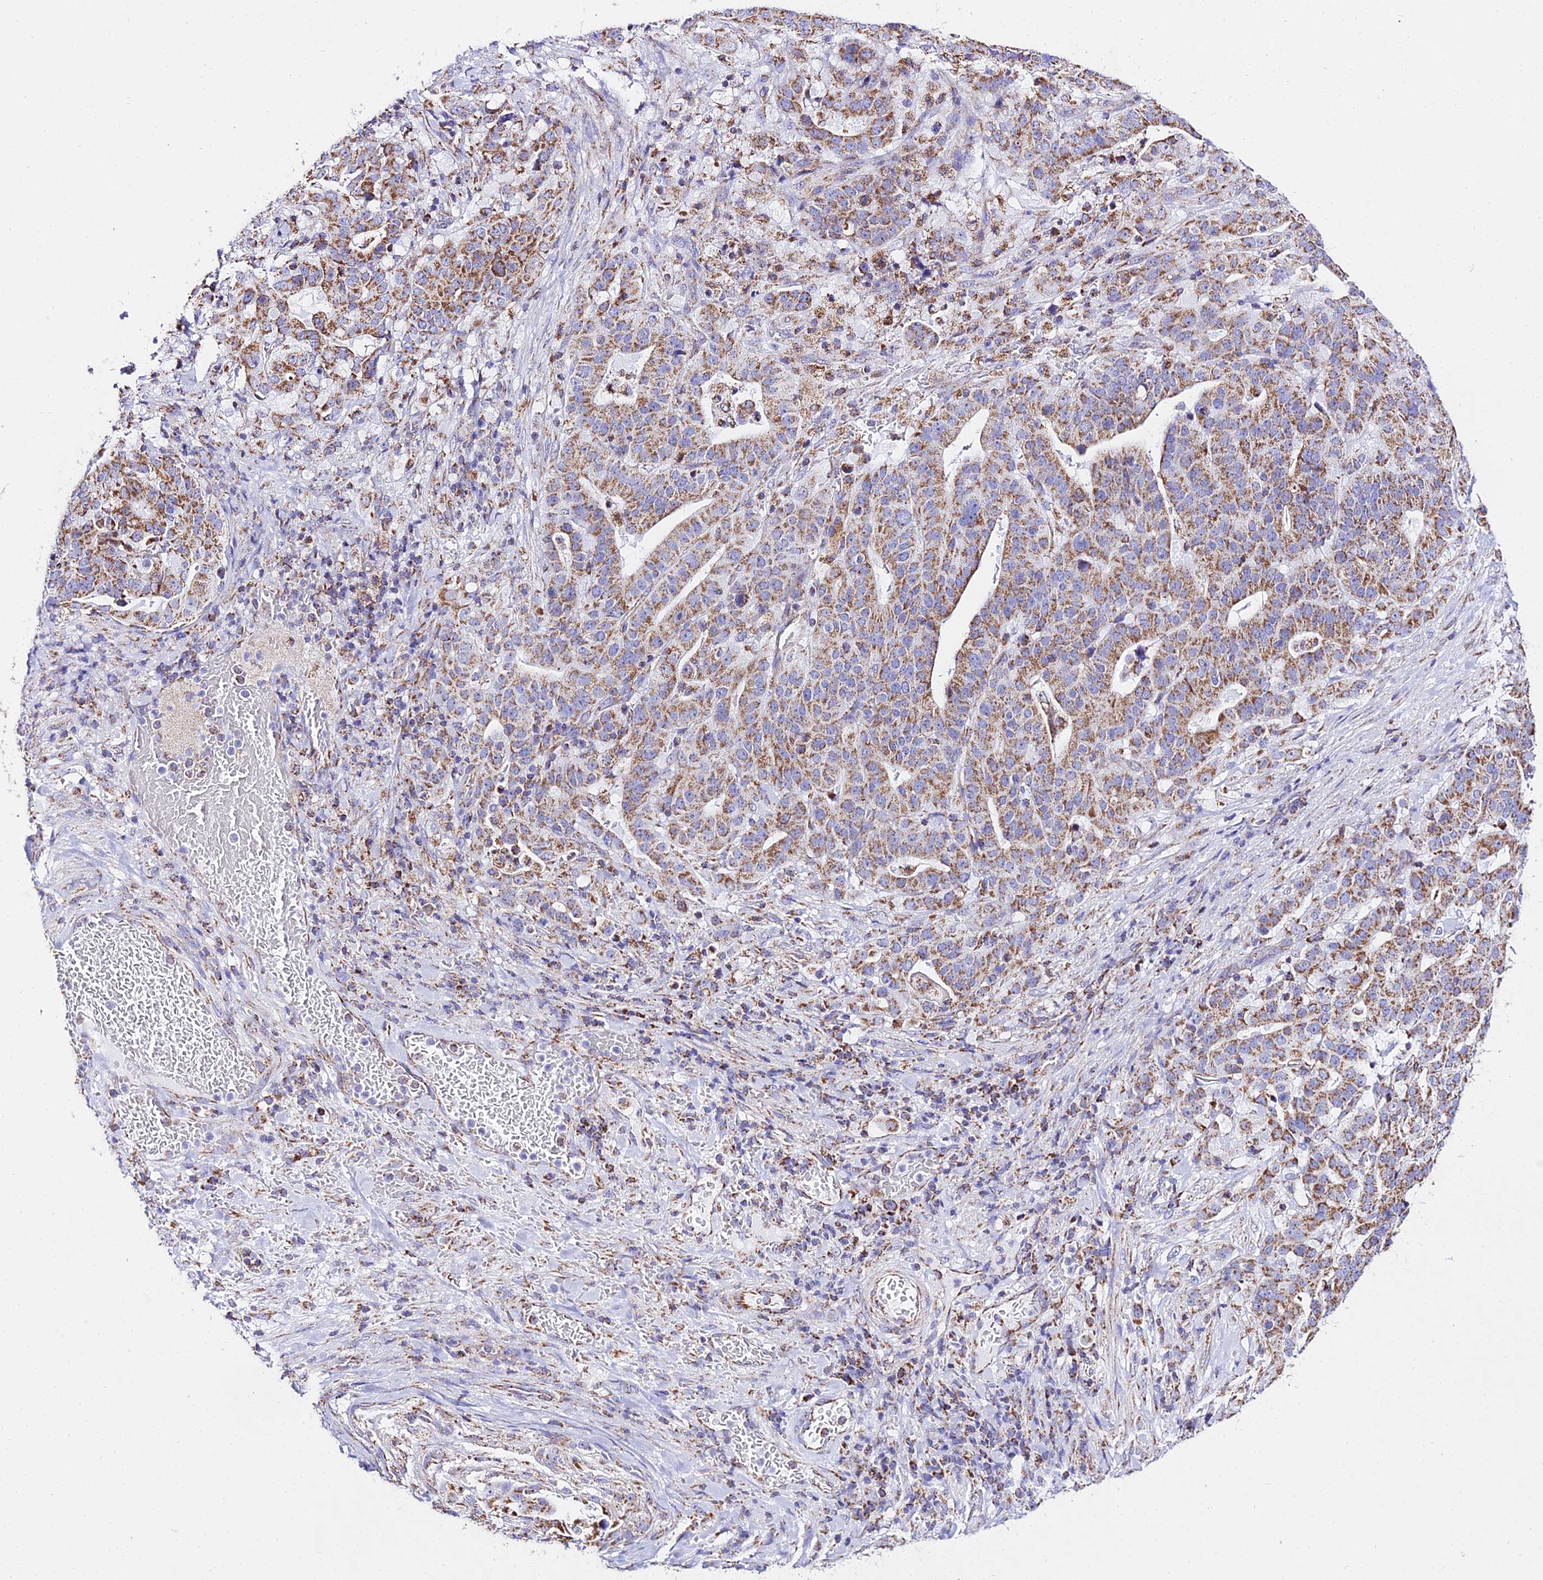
{"staining": {"intensity": "moderate", "quantity": ">75%", "location": "cytoplasmic/membranous"}, "tissue": "stomach cancer", "cell_type": "Tumor cells", "image_type": "cancer", "snomed": [{"axis": "morphology", "description": "Adenocarcinoma, NOS"}, {"axis": "topography", "description": "Stomach"}], "caption": "Protein staining of adenocarcinoma (stomach) tissue exhibits moderate cytoplasmic/membranous expression in about >75% of tumor cells.", "gene": "ATP5PD", "patient": {"sex": "male", "age": 48}}